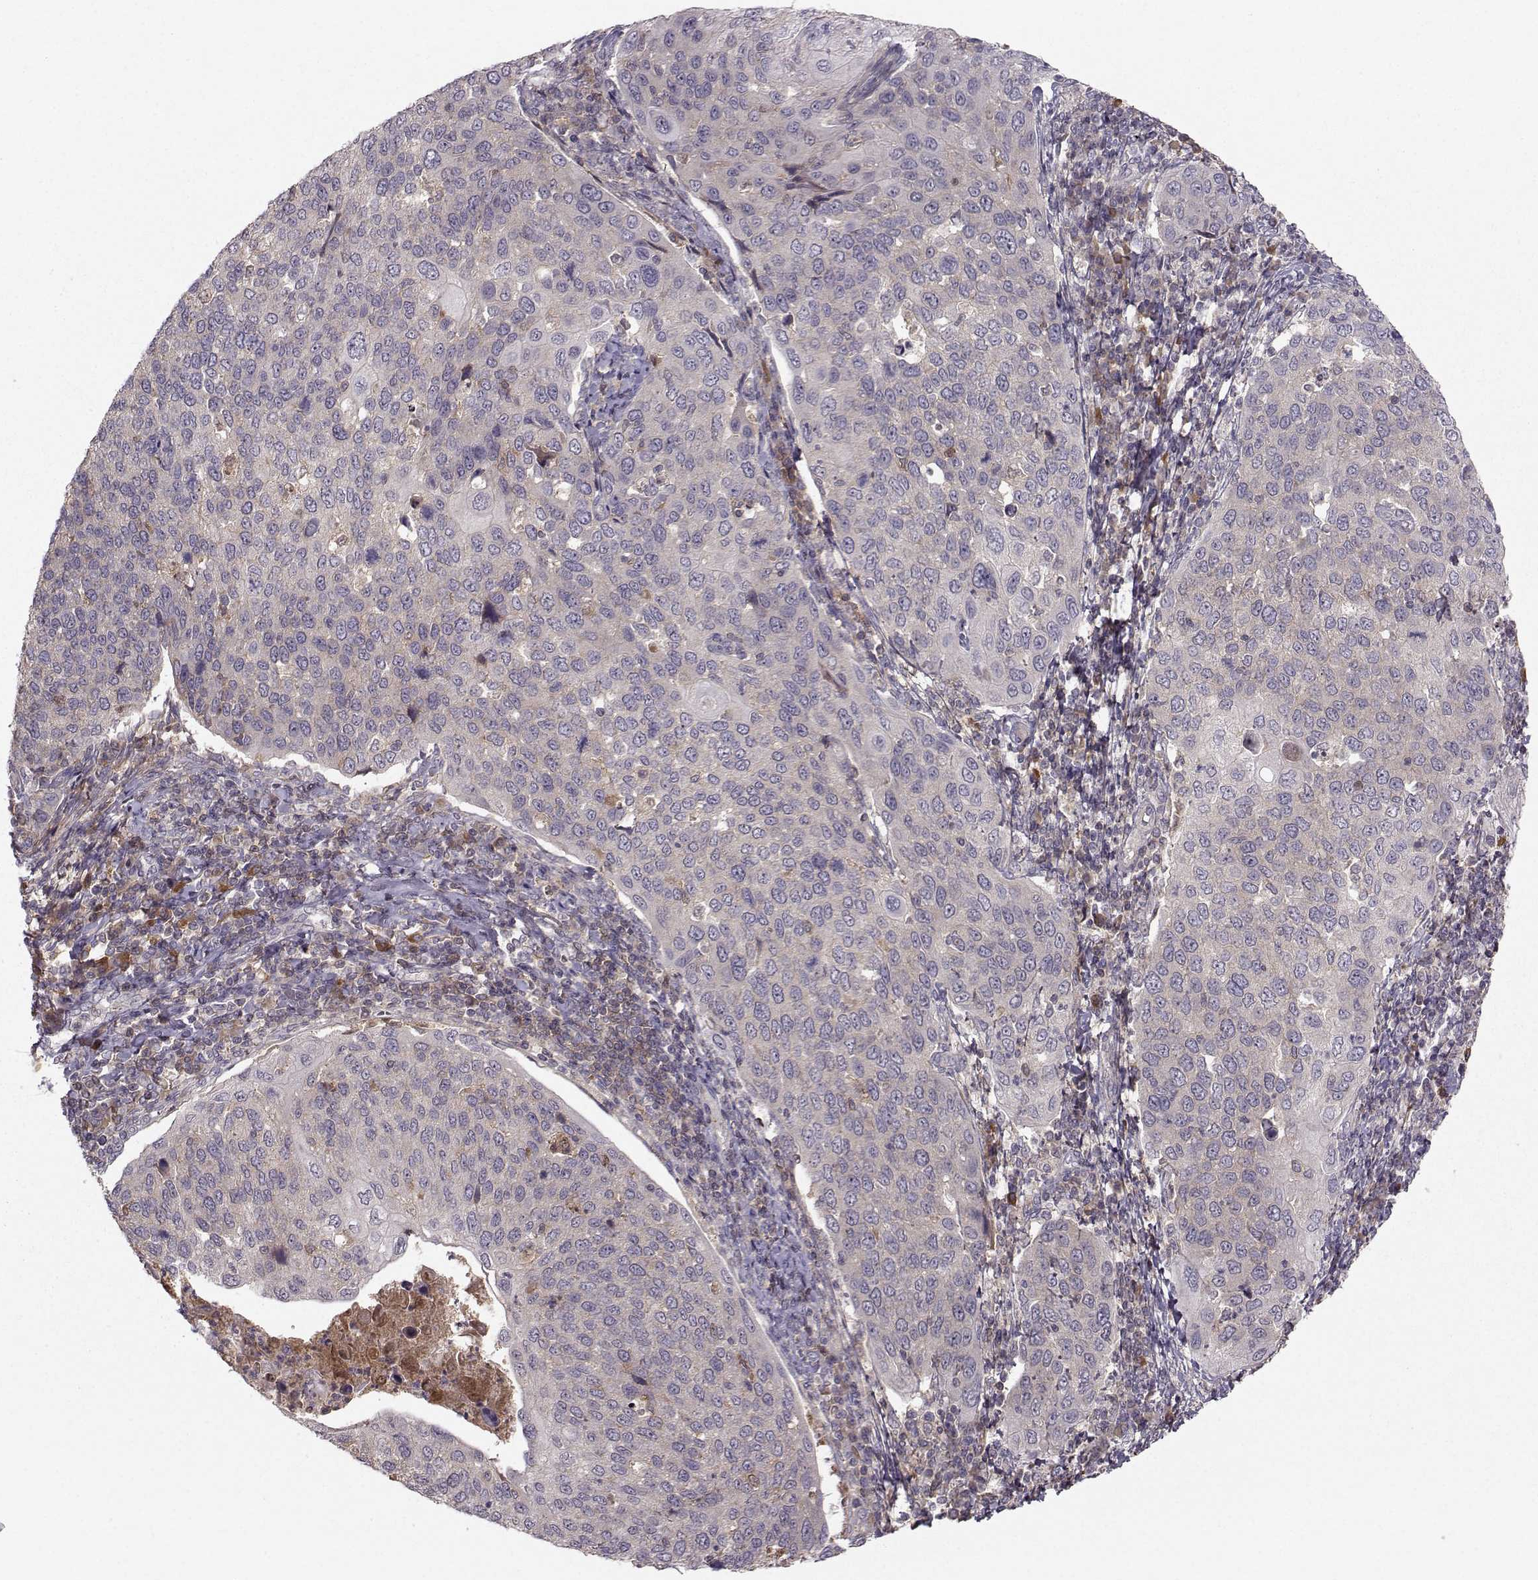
{"staining": {"intensity": "negative", "quantity": "none", "location": "none"}, "tissue": "cervical cancer", "cell_type": "Tumor cells", "image_type": "cancer", "snomed": [{"axis": "morphology", "description": "Squamous cell carcinoma, NOS"}, {"axis": "topography", "description": "Cervix"}], "caption": "Immunohistochemistry image of neoplastic tissue: cervical cancer (squamous cell carcinoma) stained with DAB demonstrates no significant protein expression in tumor cells.", "gene": "WNT6", "patient": {"sex": "female", "age": 54}}